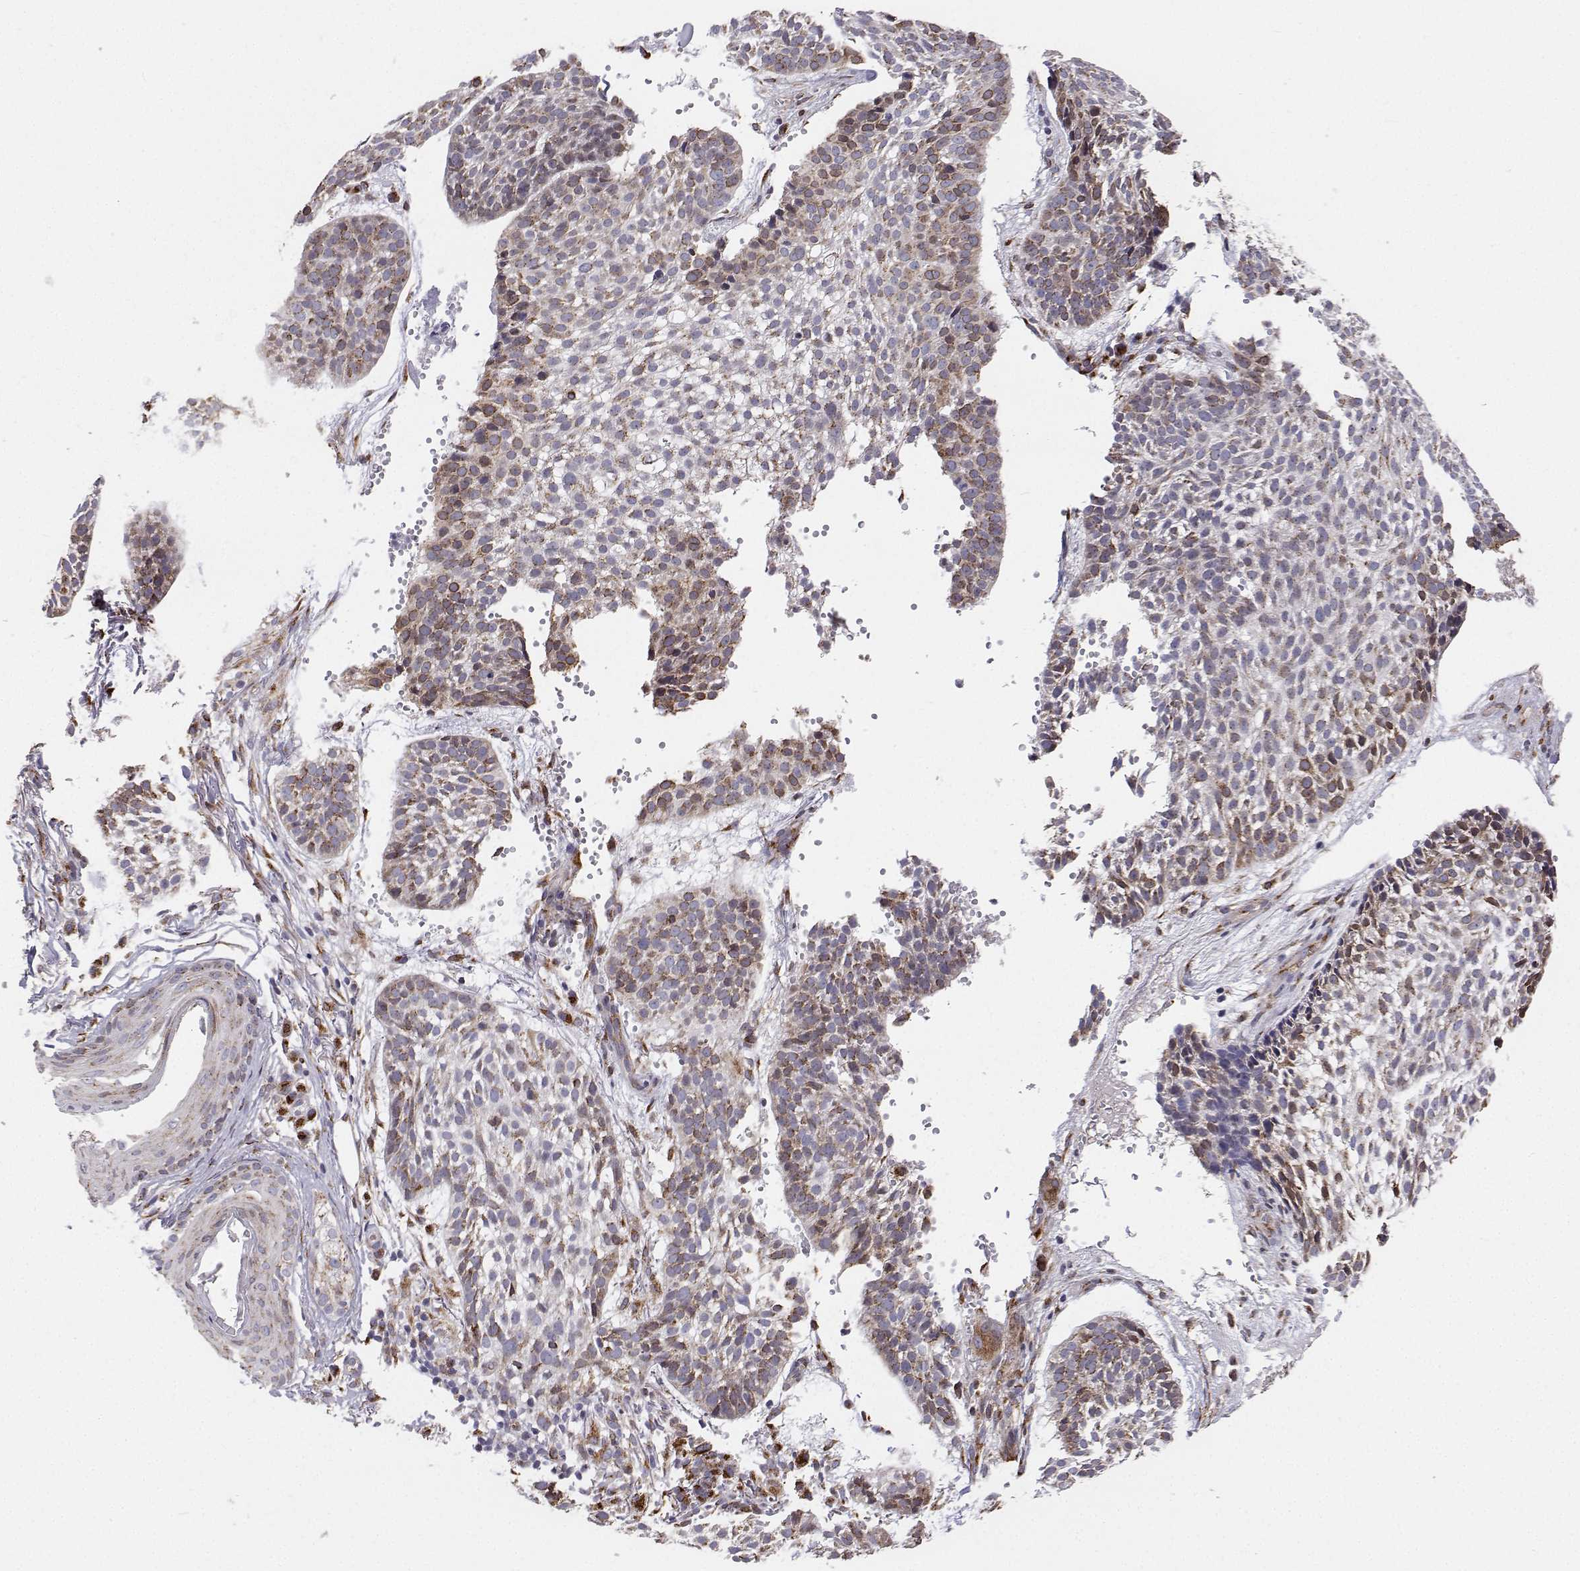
{"staining": {"intensity": "moderate", "quantity": "<25%", "location": "cytoplasmic/membranous"}, "tissue": "skin cancer", "cell_type": "Tumor cells", "image_type": "cancer", "snomed": [{"axis": "morphology", "description": "Basal cell carcinoma"}, {"axis": "topography", "description": "Skin"}, {"axis": "topography", "description": "Skin of scalp"}], "caption": "Immunohistochemical staining of human skin basal cell carcinoma displays low levels of moderate cytoplasmic/membranous protein positivity in approximately <25% of tumor cells.", "gene": "STARD13", "patient": {"sex": "female", "age": 45}}